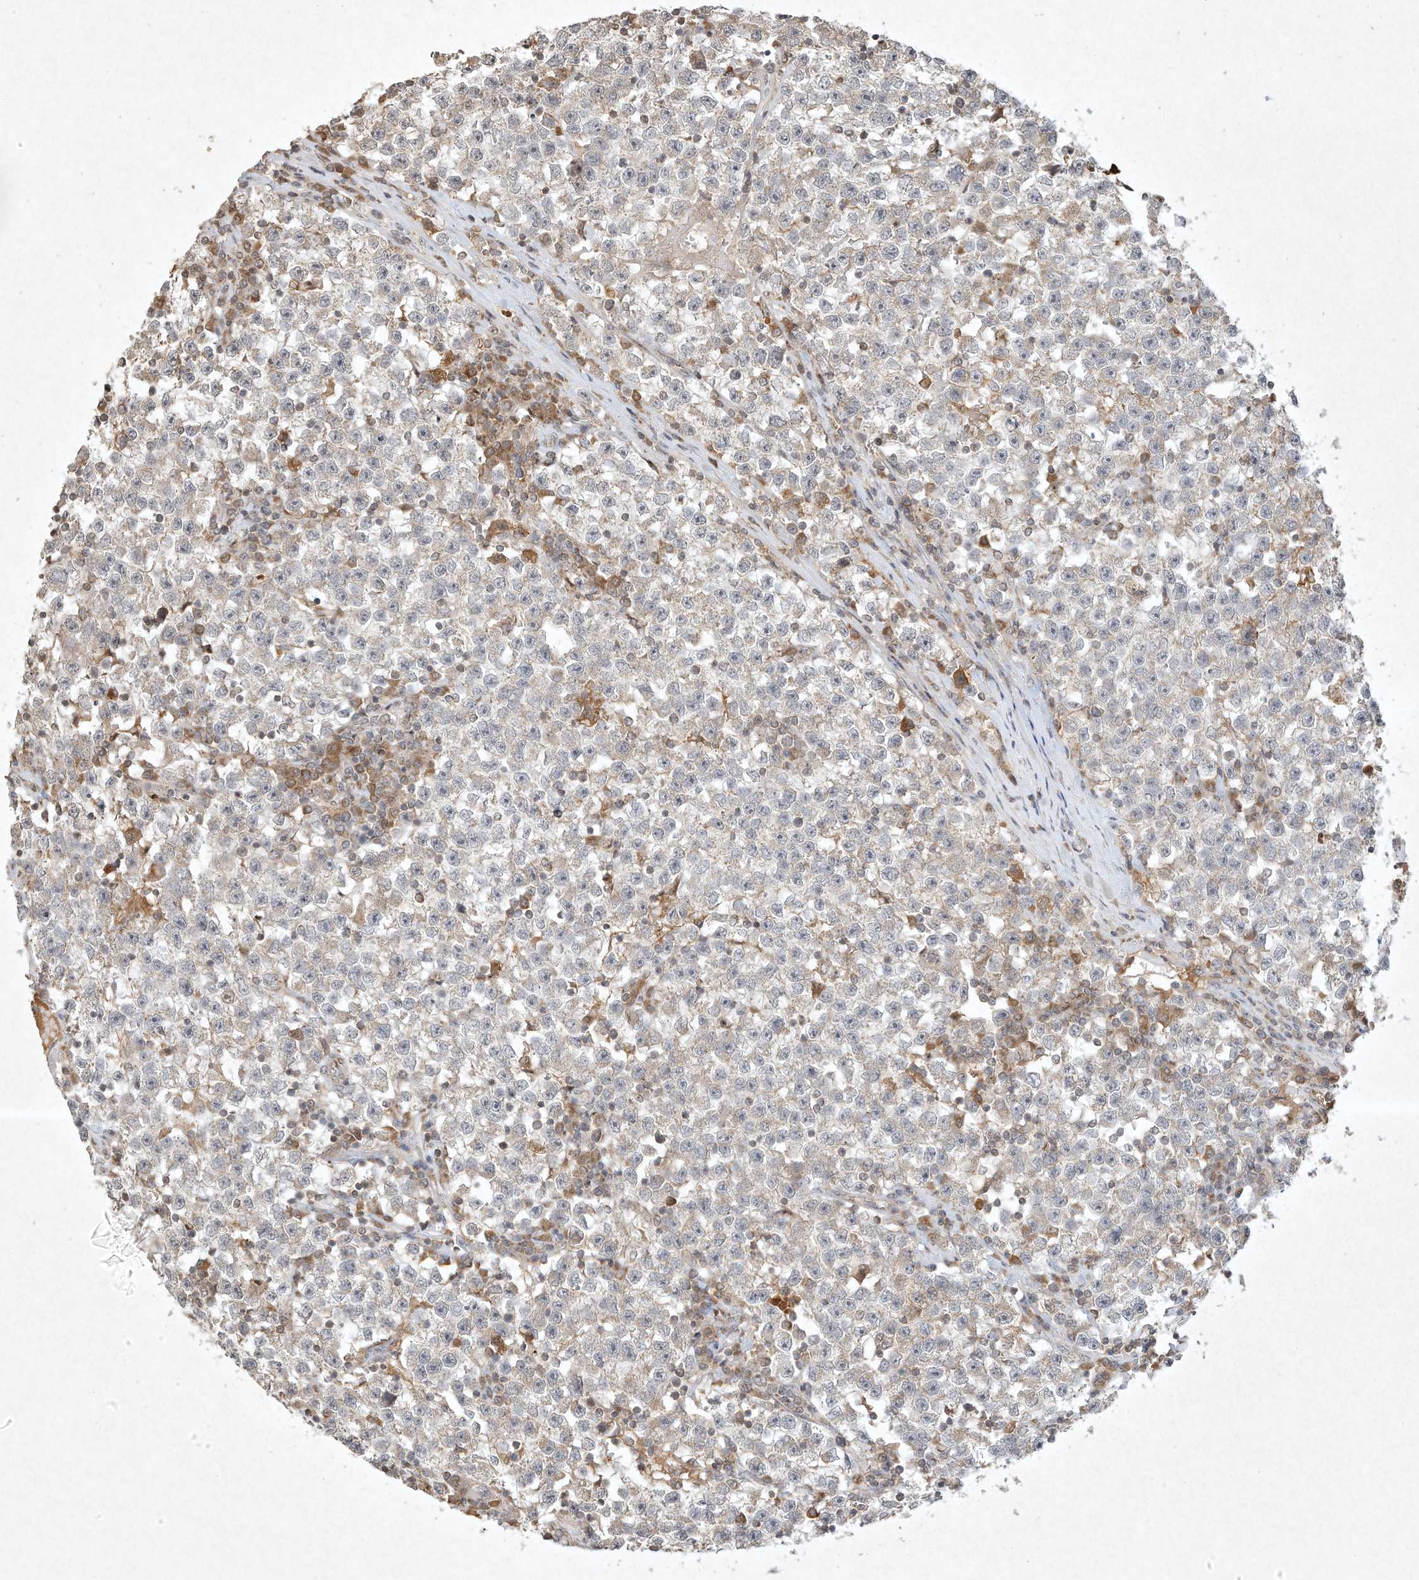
{"staining": {"intensity": "negative", "quantity": "none", "location": "none"}, "tissue": "testis cancer", "cell_type": "Tumor cells", "image_type": "cancer", "snomed": [{"axis": "morphology", "description": "Seminoma, NOS"}, {"axis": "topography", "description": "Testis"}], "caption": "Tumor cells show no significant staining in testis cancer.", "gene": "BTRC", "patient": {"sex": "male", "age": 22}}